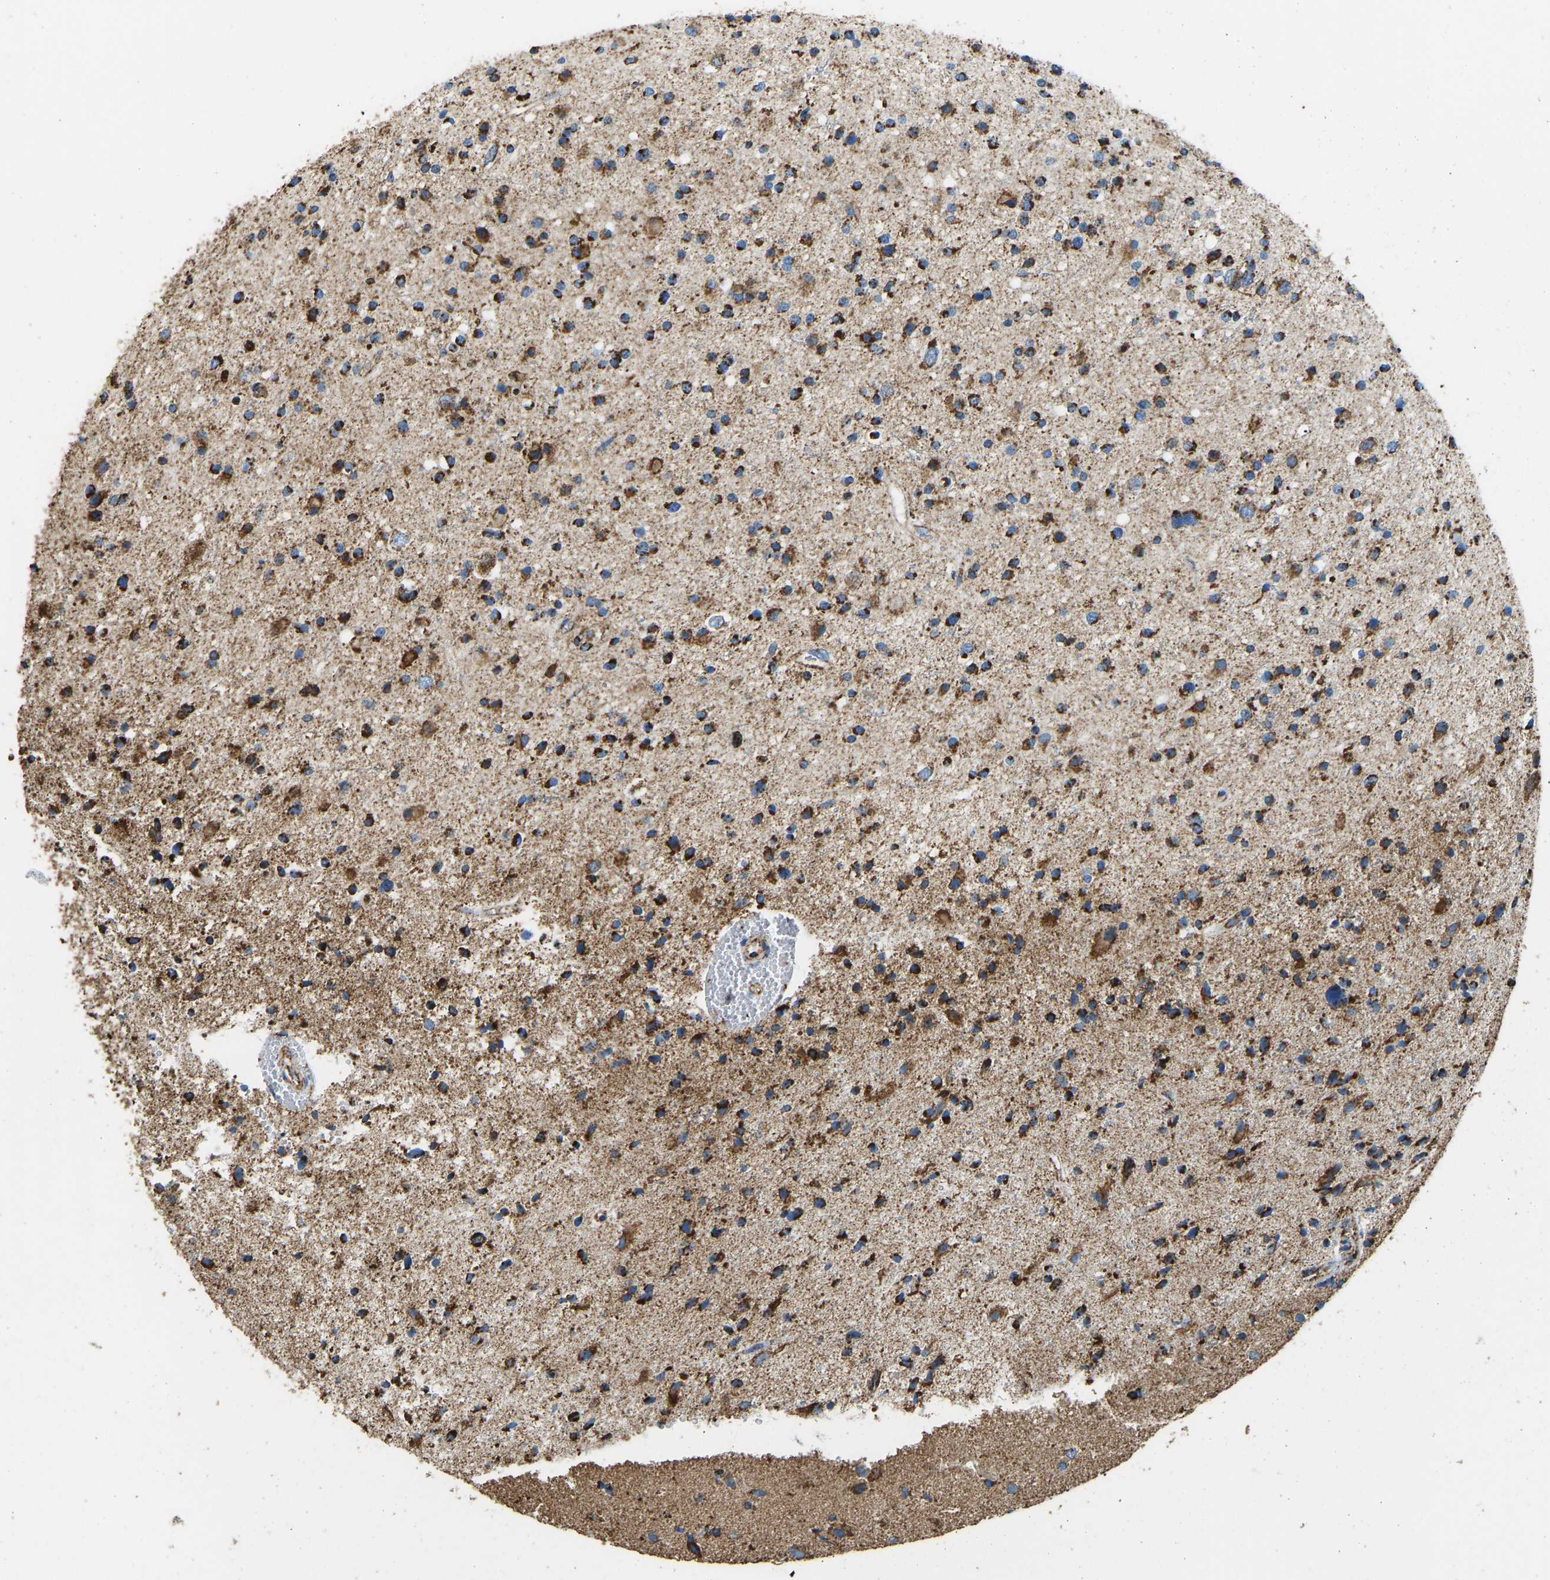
{"staining": {"intensity": "strong", "quantity": ">75%", "location": "cytoplasmic/membranous"}, "tissue": "glioma", "cell_type": "Tumor cells", "image_type": "cancer", "snomed": [{"axis": "morphology", "description": "Glioma, malignant, High grade"}, {"axis": "topography", "description": "Brain"}], "caption": "Immunohistochemistry of glioma demonstrates high levels of strong cytoplasmic/membranous positivity in about >75% of tumor cells.", "gene": "IRX6", "patient": {"sex": "male", "age": 33}}